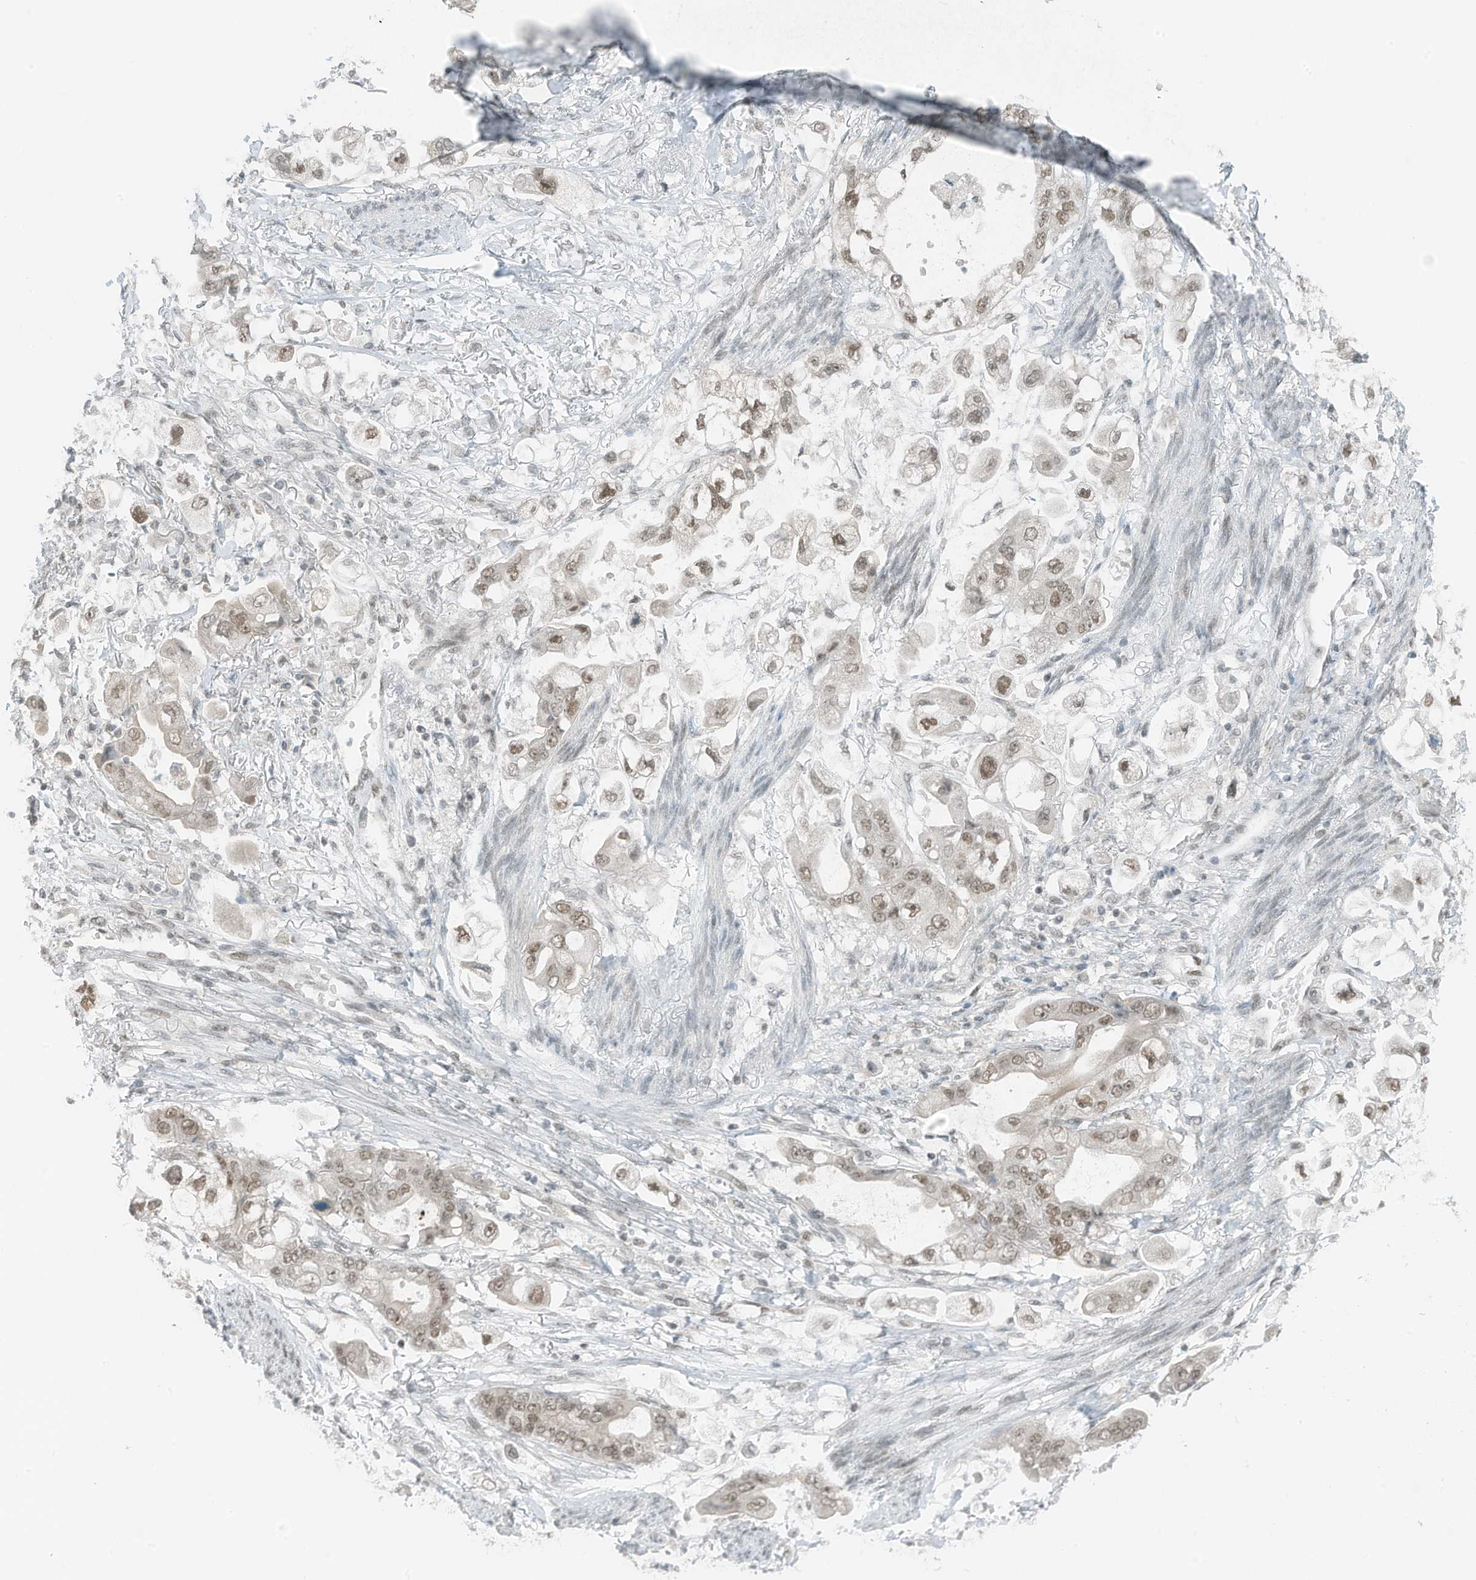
{"staining": {"intensity": "moderate", "quantity": ">75%", "location": "nuclear"}, "tissue": "stomach cancer", "cell_type": "Tumor cells", "image_type": "cancer", "snomed": [{"axis": "morphology", "description": "Adenocarcinoma, NOS"}, {"axis": "topography", "description": "Stomach"}], "caption": "IHC image of human stomach adenocarcinoma stained for a protein (brown), which shows medium levels of moderate nuclear staining in about >75% of tumor cells.", "gene": "WRNIP1", "patient": {"sex": "male", "age": 62}}